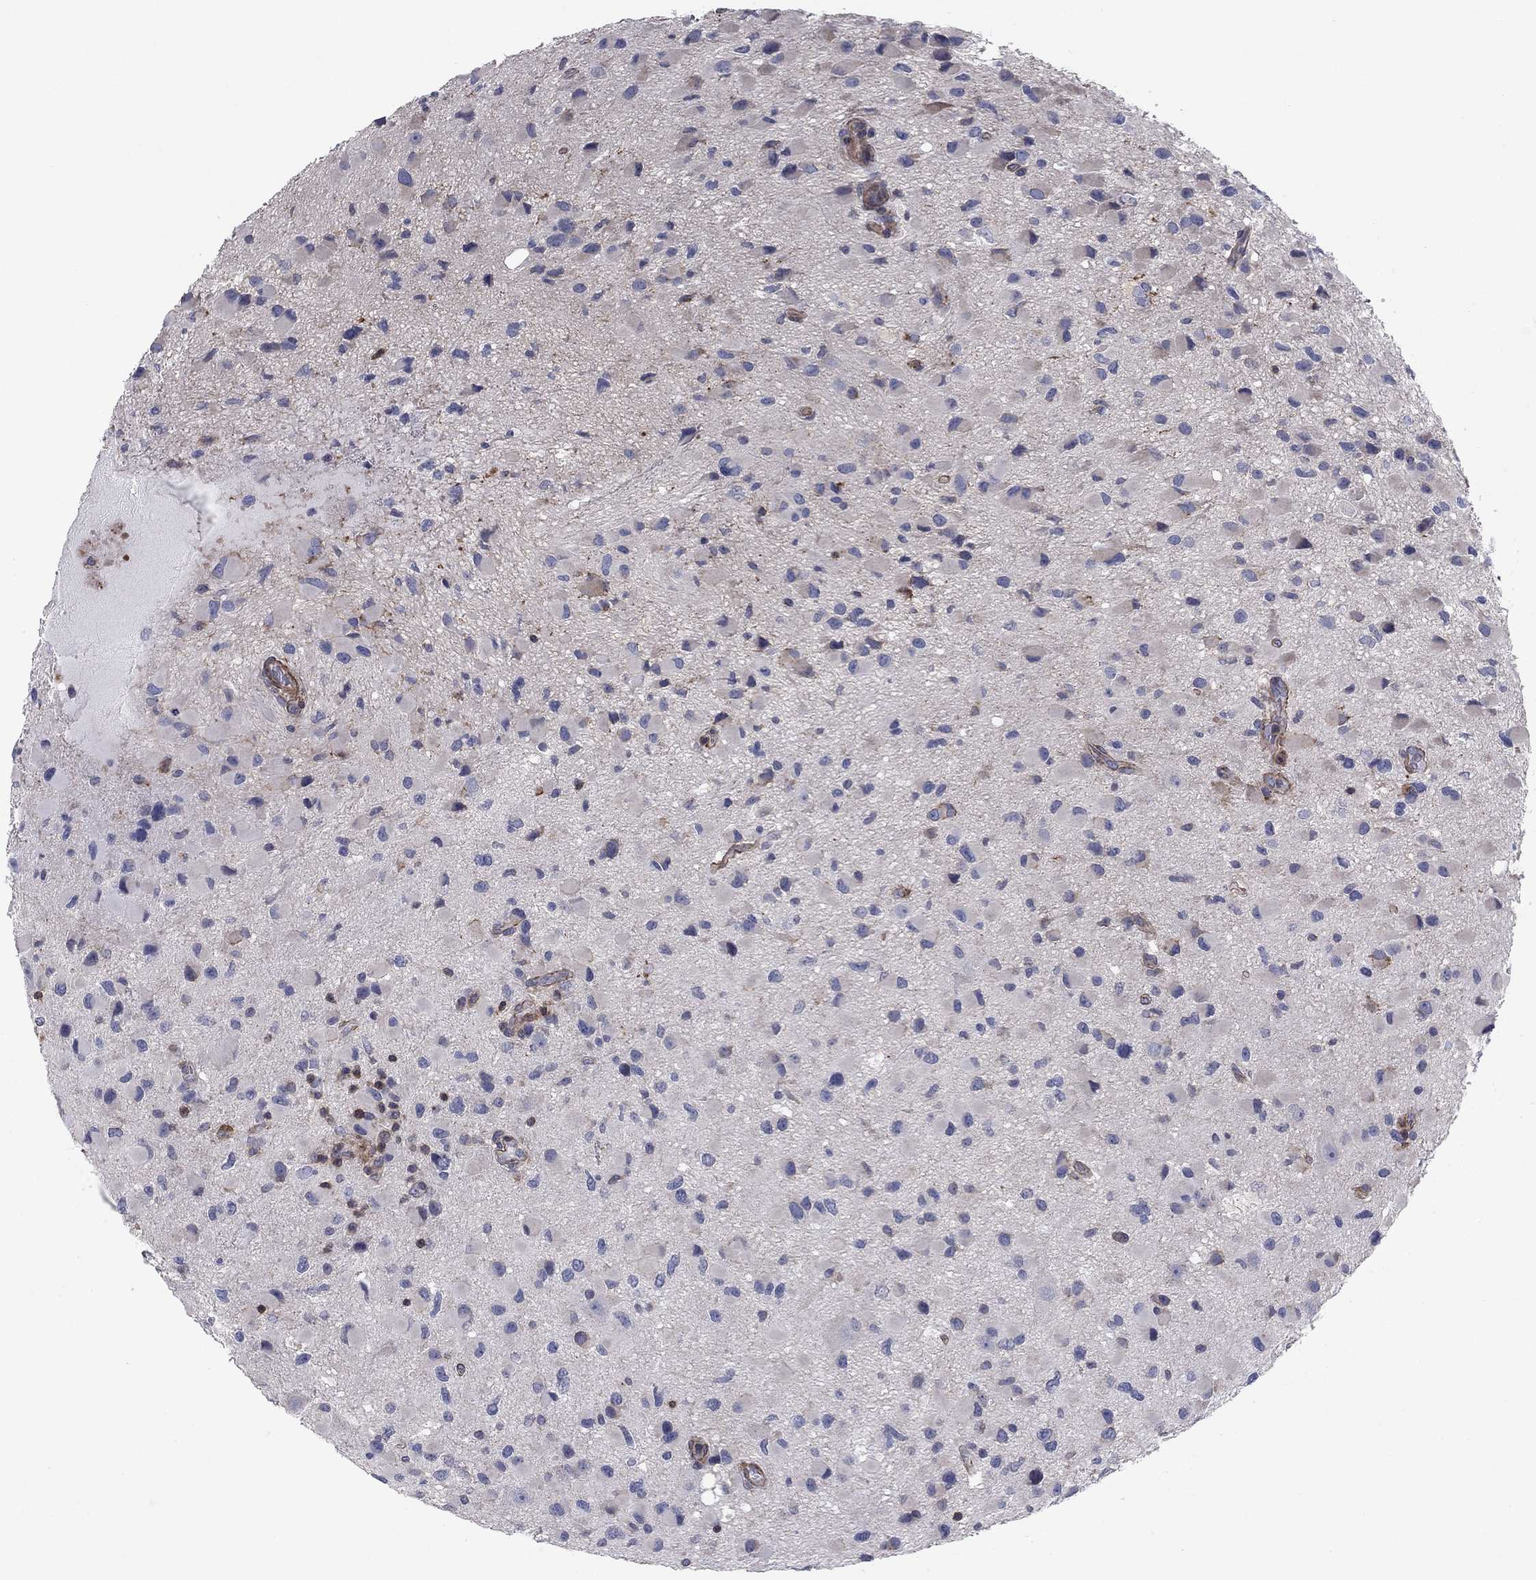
{"staining": {"intensity": "negative", "quantity": "none", "location": "none"}, "tissue": "glioma", "cell_type": "Tumor cells", "image_type": "cancer", "snomed": [{"axis": "morphology", "description": "Glioma, malignant, Low grade"}, {"axis": "topography", "description": "Brain"}], "caption": "High power microscopy image of an IHC image of glioma, revealing no significant positivity in tumor cells. (DAB IHC with hematoxylin counter stain).", "gene": "PSD4", "patient": {"sex": "female", "age": 32}}